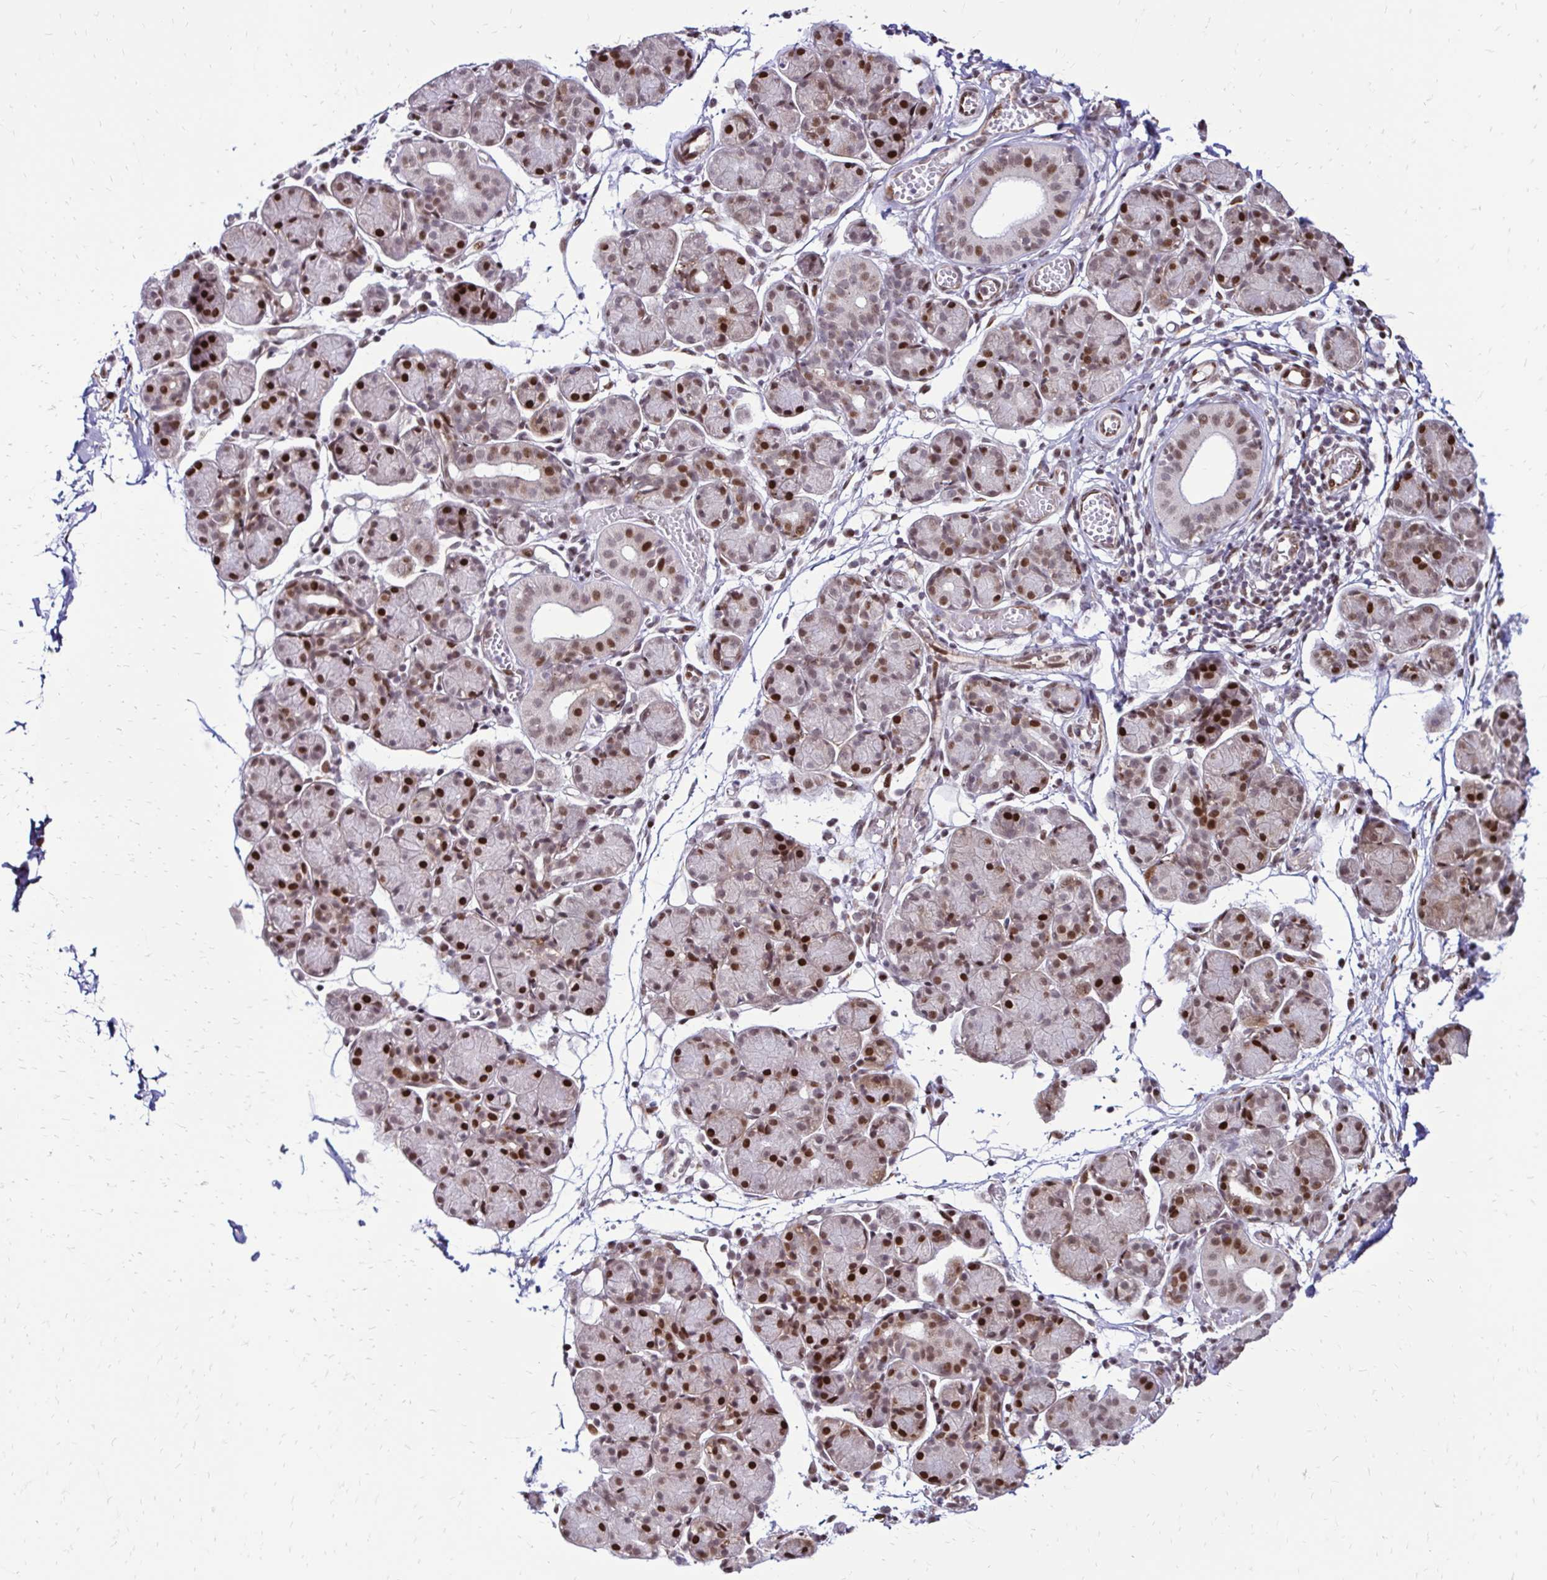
{"staining": {"intensity": "moderate", "quantity": "25%-75%", "location": "nuclear"}, "tissue": "salivary gland", "cell_type": "Glandular cells", "image_type": "normal", "snomed": [{"axis": "morphology", "description": "Normal tissue, NOS"}, {"axis": "morphology", "description": "Inflammation, NOS"}, {"axis": "topography", "description": "Lymph node"}, {"axis": "topography", "description": "Salivary gland"}], "caption": "IHC of benign human salivary gland displays medium levels of moderate nuclear staining in approximately 25%-75% of glandular cells.", "gene": "TOB1", "patient": {"sex": "male", "age": 3}}